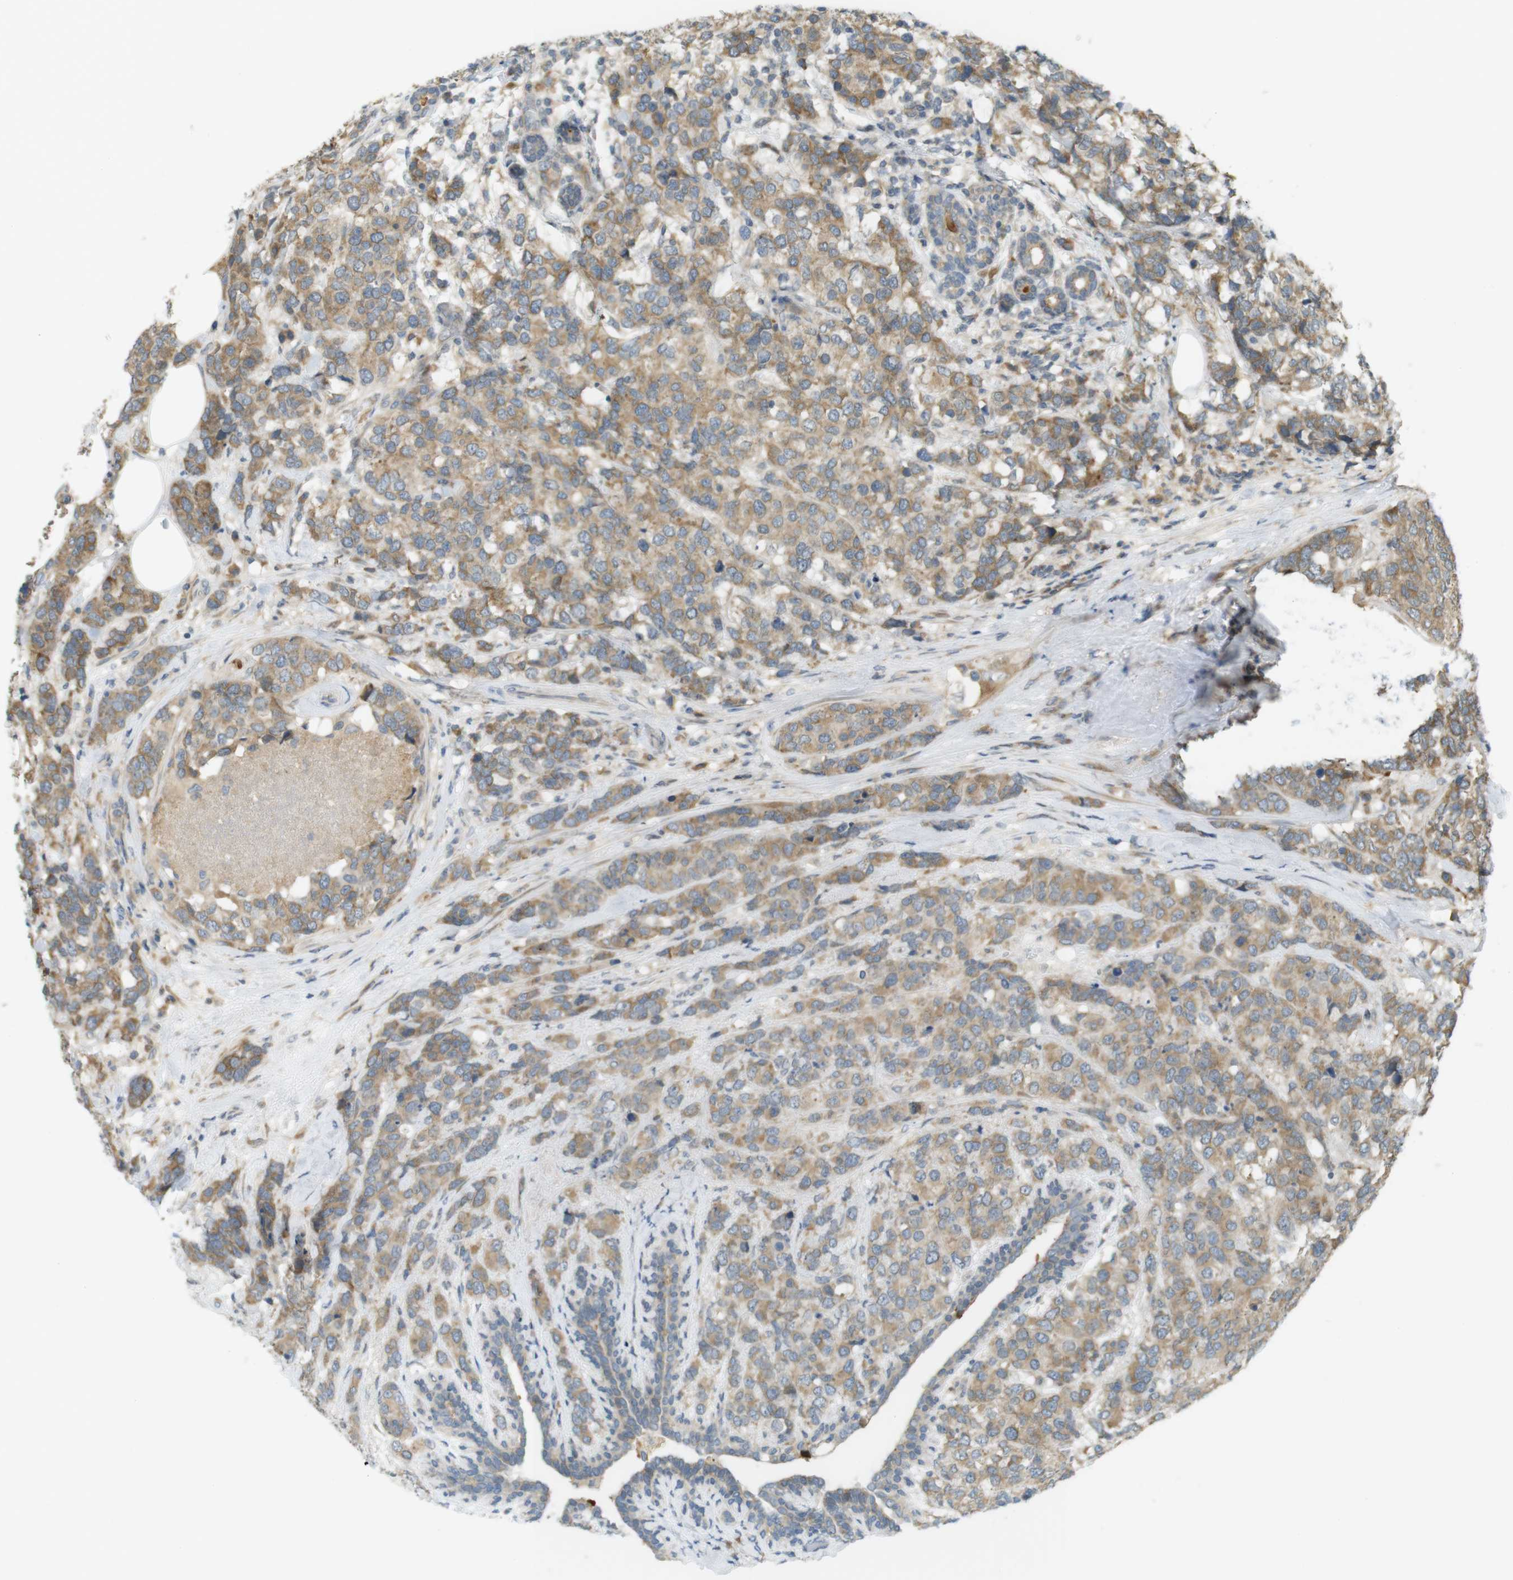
{"staining": {"intensity": "moderate", "quantity": ">75%", "location": "cytoplasmic/membranous"}, "tissue": "breast cancer", "cell_type": "Tumor cells", "image_type": "cancer", "snomed": [{"axis": "morphology", "description": "Lobular carcinoma"}, {"axis": "topography", "description": "Breast"}], "caption": "Moderate cytoplasmic/membranous expression for a protein is present in about >75% of tumor cells of breast cancer (lobular carcinoma) using immunohistochemistry (IHC).", "gene": "CLRN3", "patient": {"sex": "female", "age": 59}}